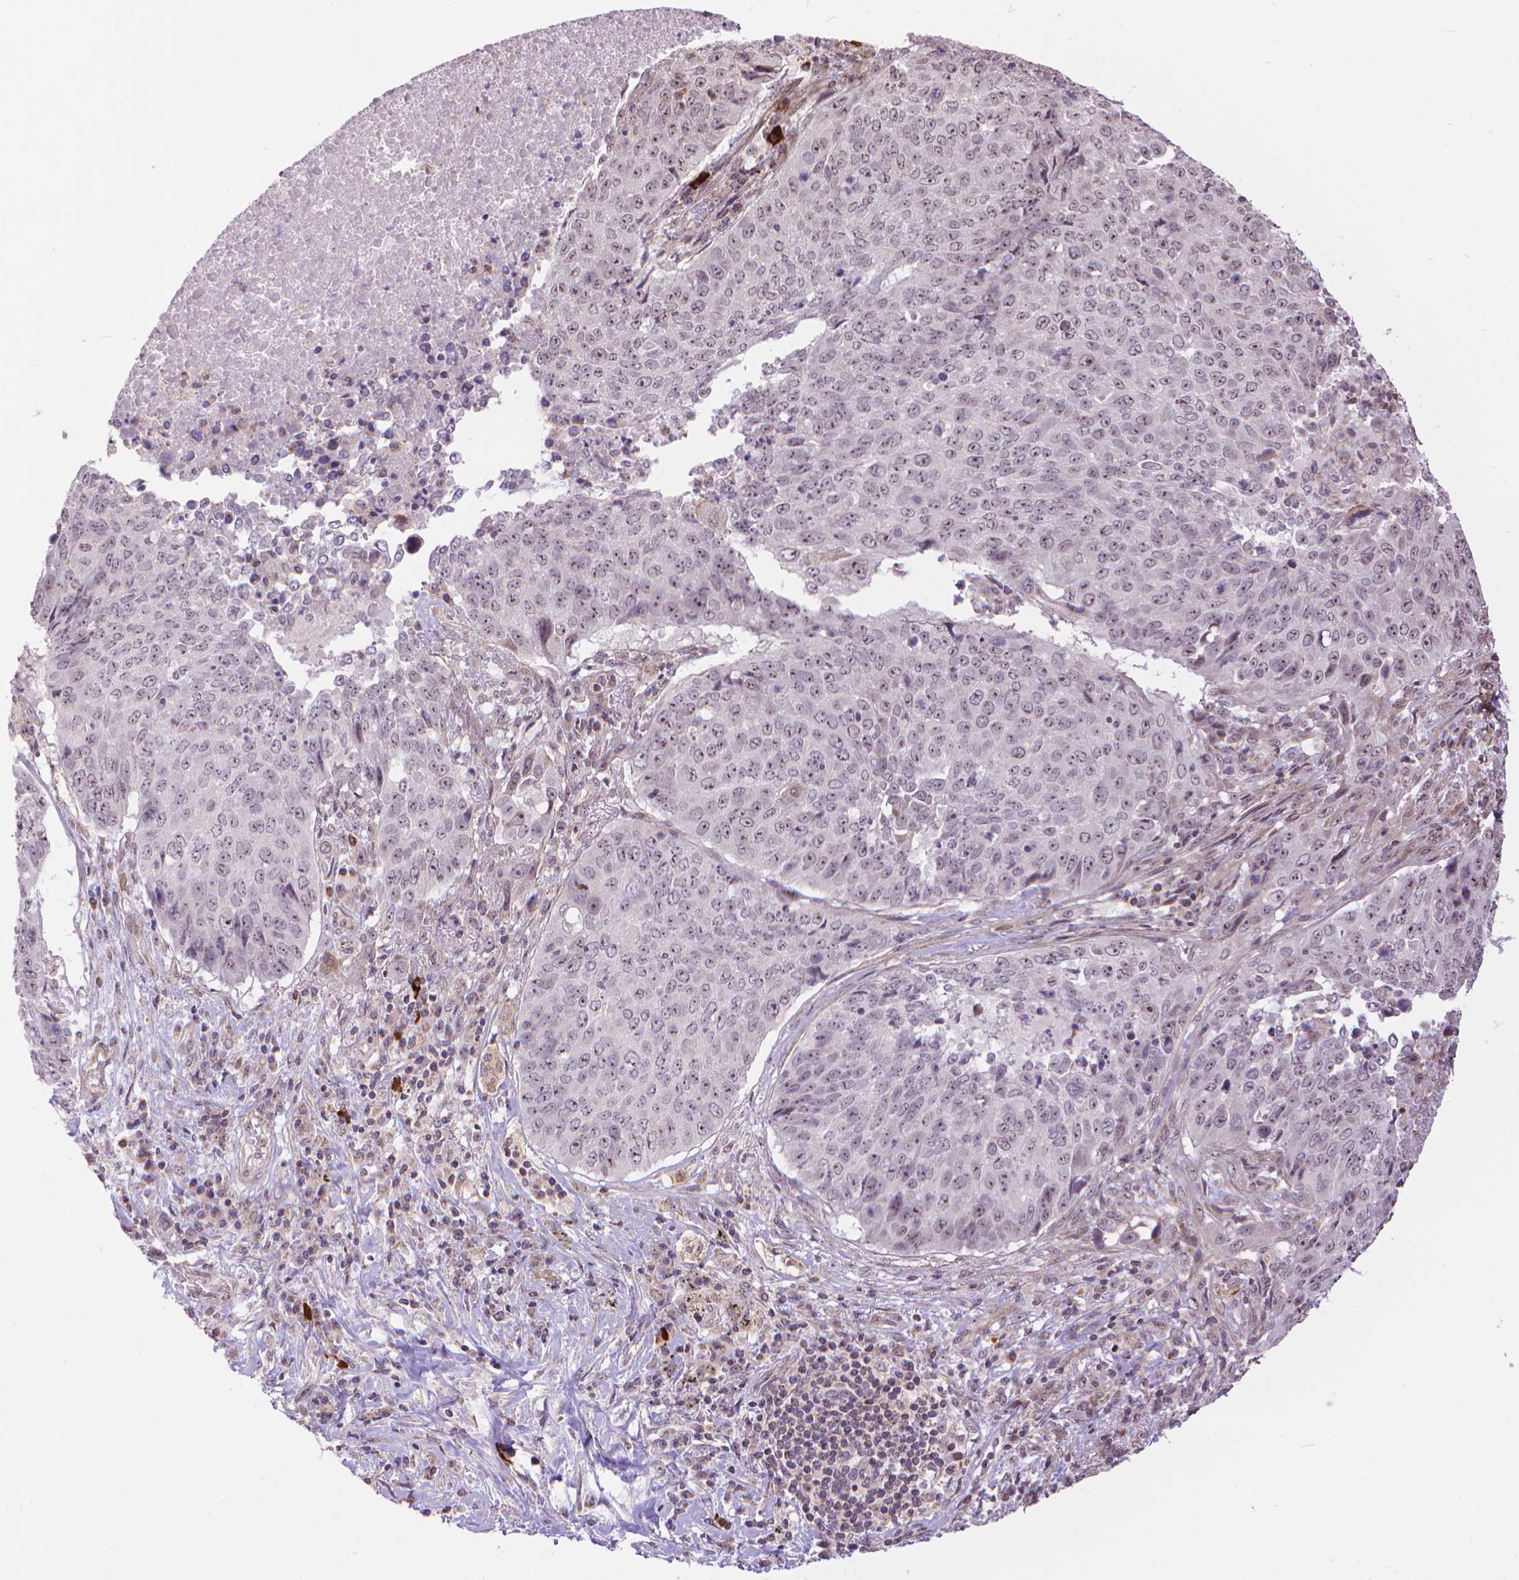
{"staining": {"intensity": "weak", "quantity": "25%-75%", "location": "nuclear"}, "tissue": "lung cancer", "cell_type": "Tumor cells", "image_type": "cancer", "snomed": [{"axis": "morphology", "description": "Normal tissue, NOS"}, {"axis": "morphology", "description": "Squamous cell carcinoma, NOS"}, {"axis": "topography", "description": "Bronchus"}, {"axis": "topography", "description": "Lung"}], "caption": "Immunohistochemical staining of squamous cell carcinoma (lung) shows low levels of weak nuclear positivity in about 25%-75% of tumor cells. (DAB IHC with brightfield microscopy, high magnification).", "gene": "TMEM135", "patient": {"sex": "male", "age": 64}}